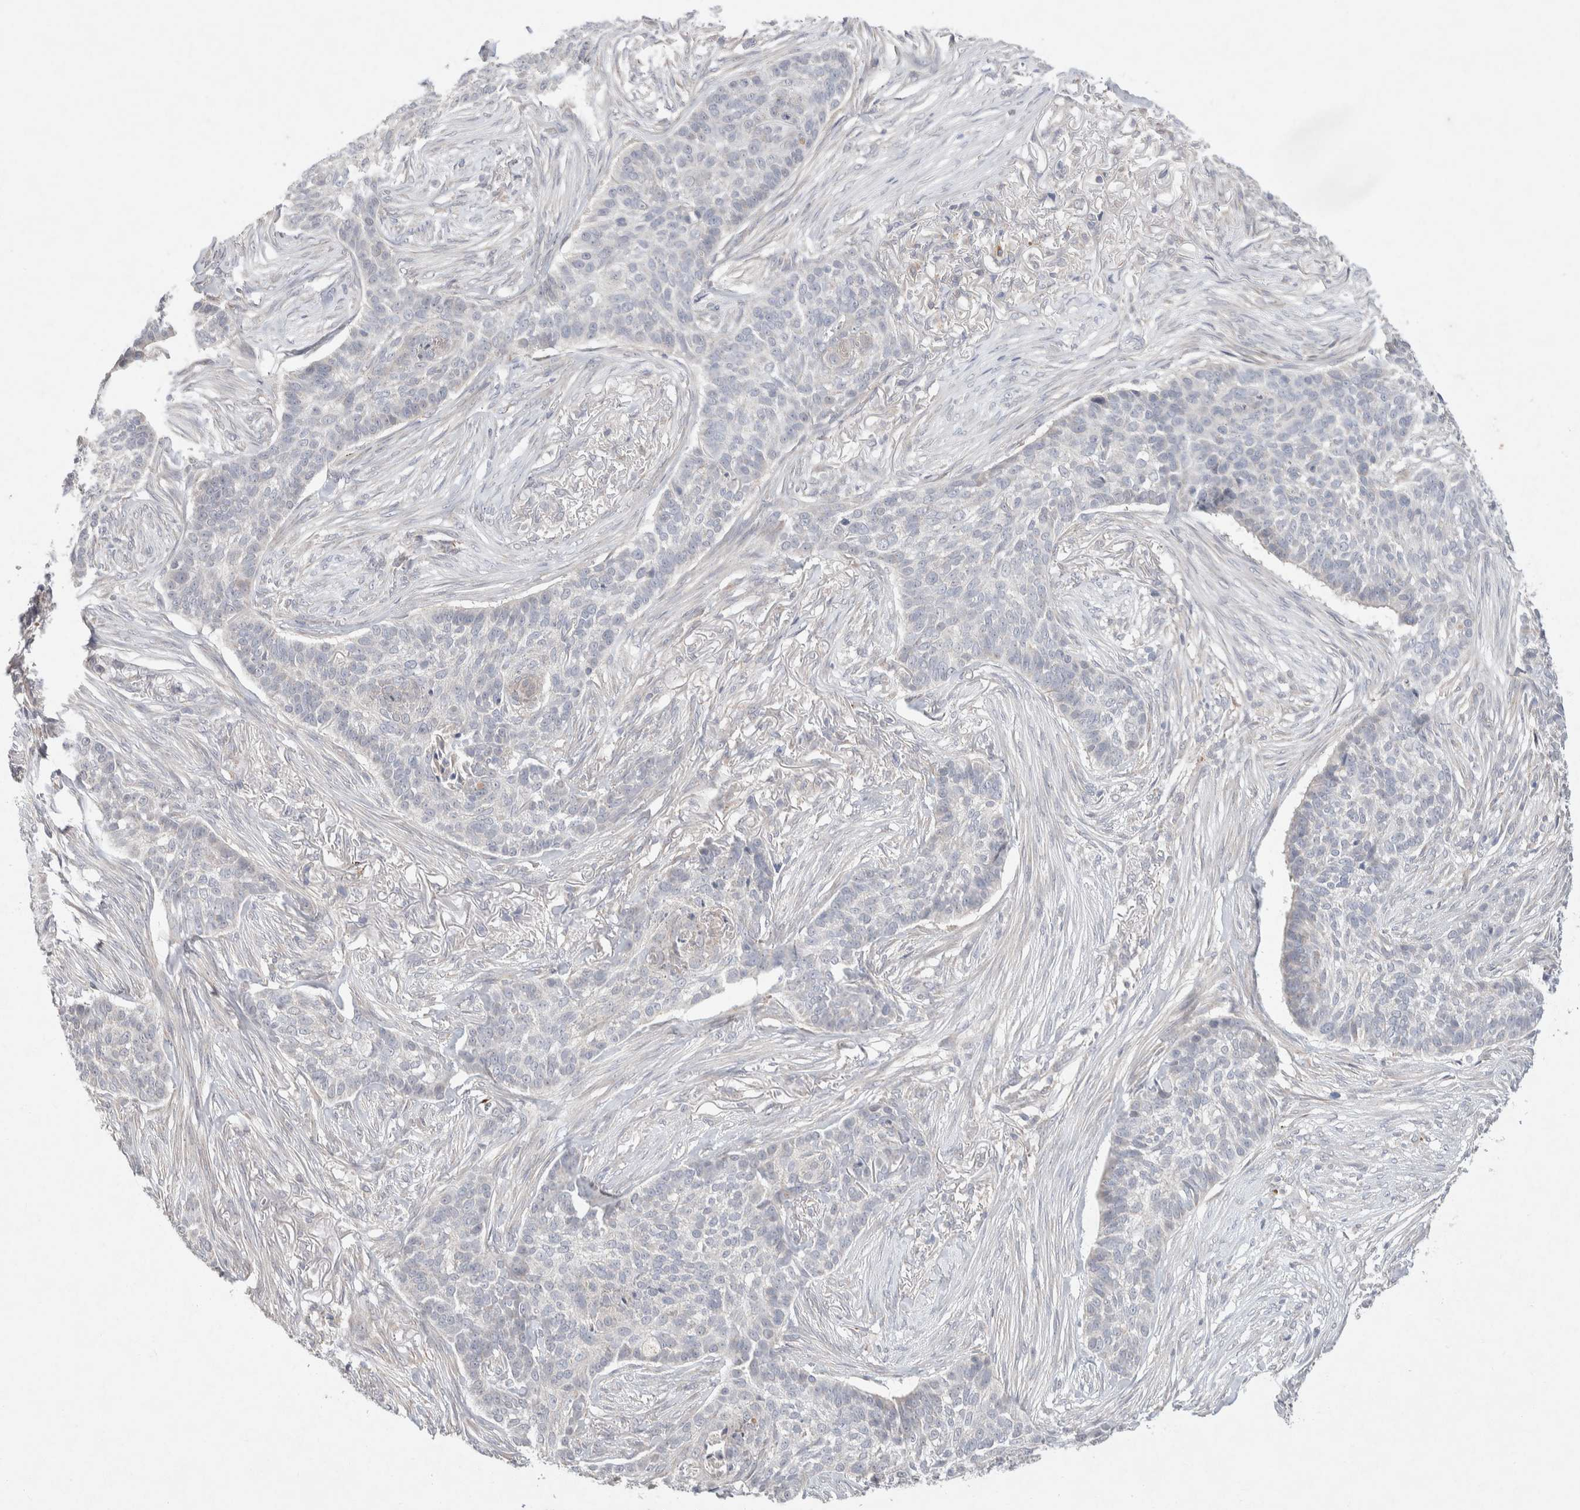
{"staining": {"intensity": "negative", "quantity": "none", "location": "none"}, "tissue": "skin cancer", "cell_type": "Tumor cells", "image_type": "cancer", "snomed": [{"axis": "morphology", "description": "Basal cell carcinoma"}, {"axis": "topography", "description": "Skin"}], "caption": "Immunohistochemical staining of human skin cancer (basal cell carcinoma) demonstrates no significant positivity in tumor cells. (DAB (3,3'-diaminobenzidine) immunohistochemistry (IHC) with hematoxylin counter stain).", "gene": "CMTM4", "patient": {"sex": "male", "age": 85}}